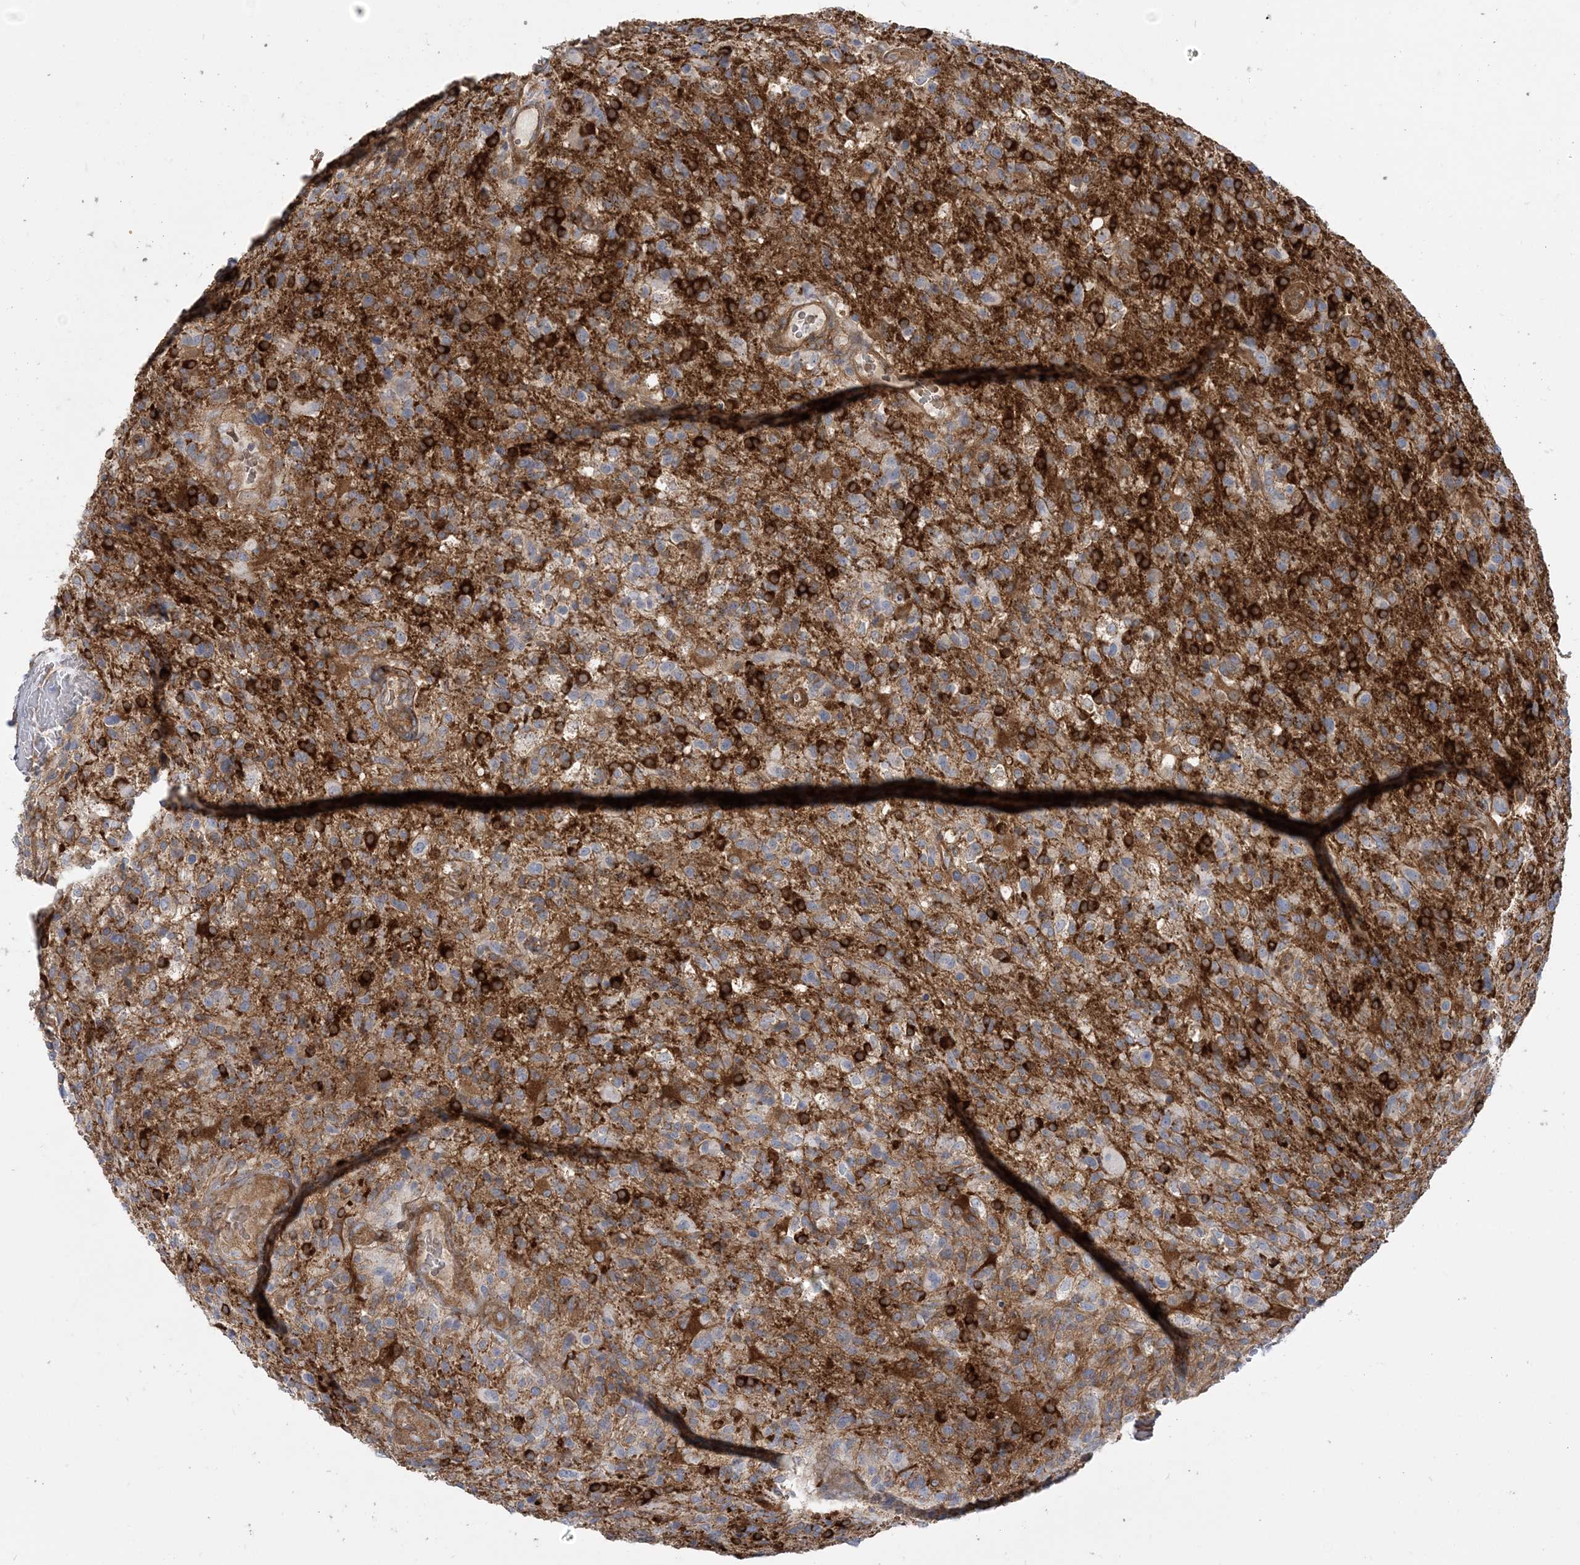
{"staining": {"intensity": "moderate", "quantity": "25%-75%", "location": "cytoplasmic/membranous"}, "tissue": "glioma", "cell_type": "Tumor cells", "image_type": "cancer", "snomed": [{"axis": "morphology", "description": "Glioma, malignant, High grade"}, {"axis": "topography", "description": "Brain"}], "caption": "Protein staining demonstrates moderate cytoplasmic/membranous positivity in about 25%-75% of tumor cells in glioma. The staining is performed using DAB (3,3'-diaminobenzidine) brown chromogen to label protein expression. The nuclei are counter-stained blue using hematoxylin.", "gene": "STAM", "patient": {"sex": "male", "age": 72}}